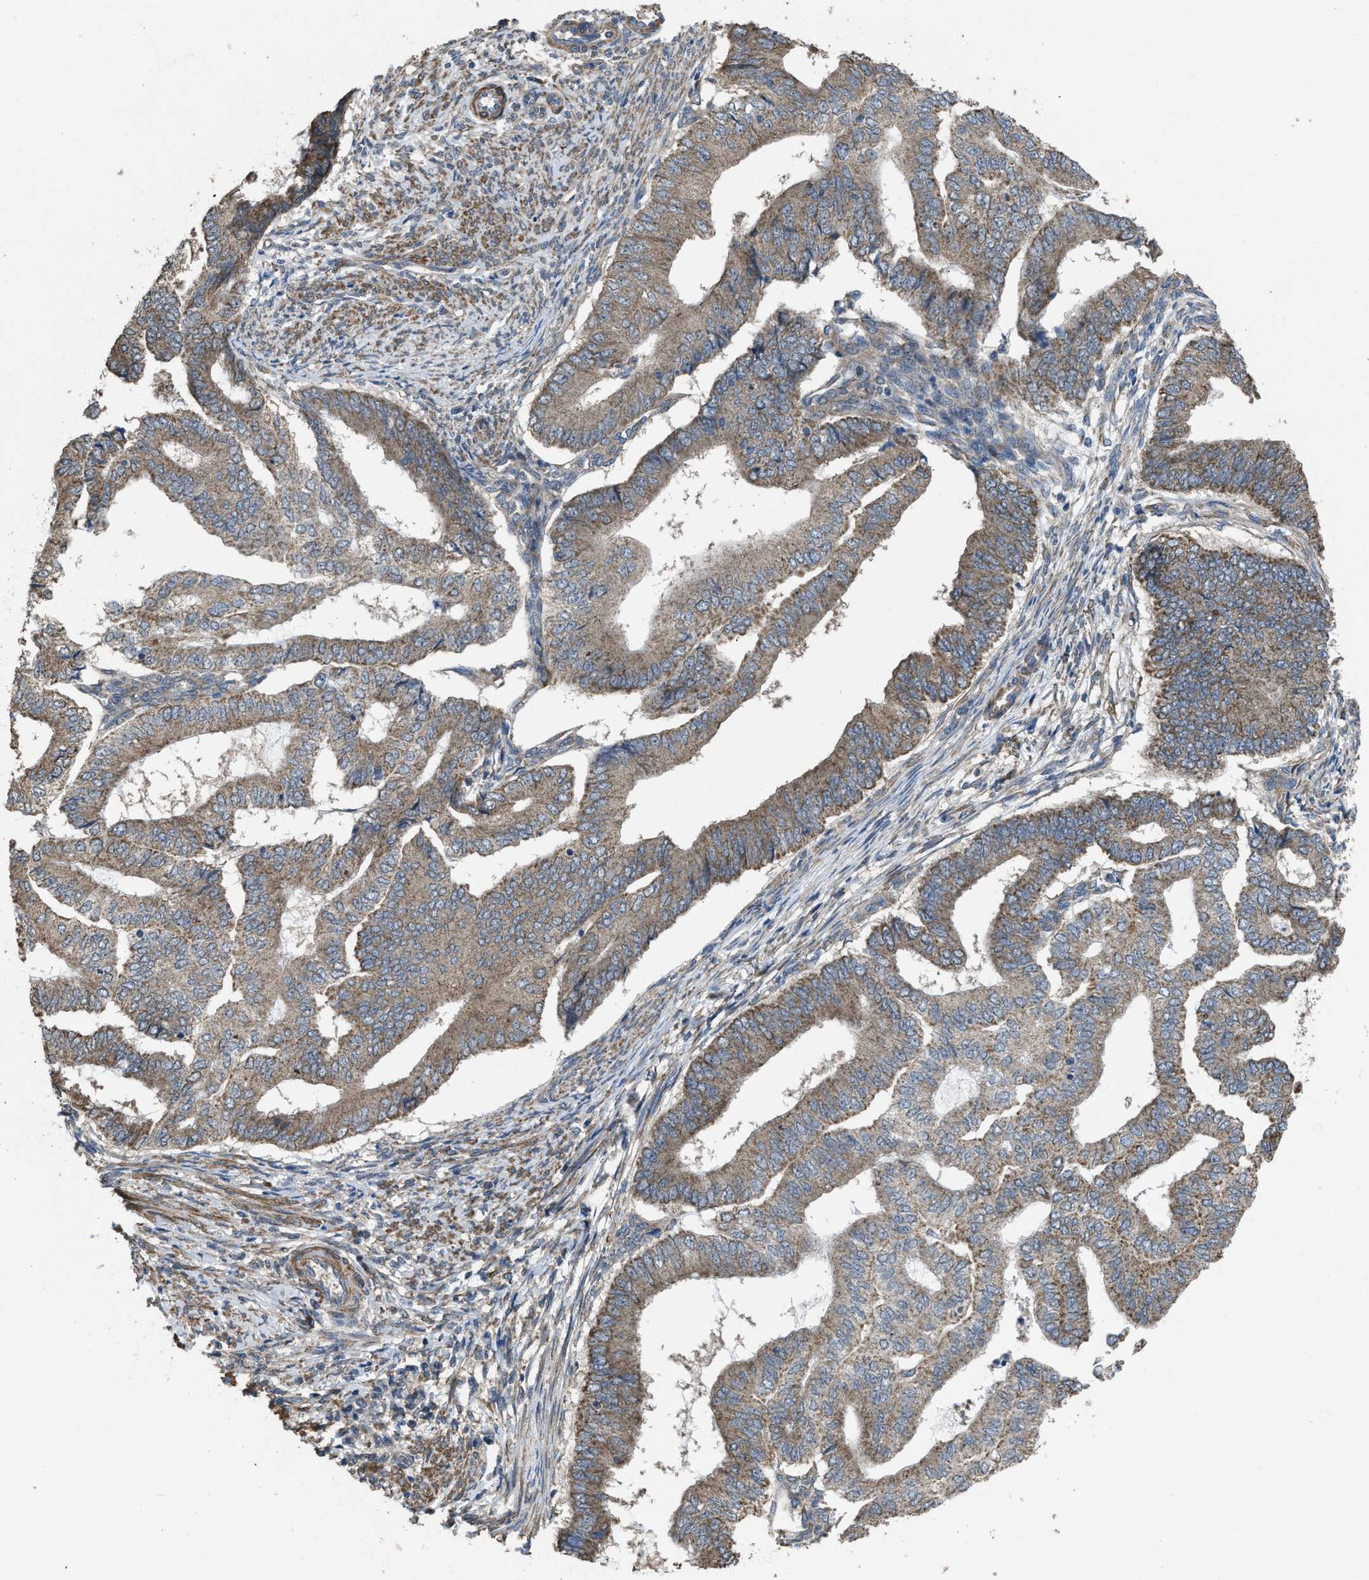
{"staining": {"intensity": "moderate", "quantity": ">75%", "location": "cytoplasmic/membranous"}, "tissue": "endometrial cancer", "cell_type": "Tumor cells", "image_type": "cancer", "snomed": [{"axis": "morphology", "description": "Polyp, NOS"}, {"axis": "morphology", "description": "Adenocarcinoma, NOS"}, {"axis": "morphology", "description": "Adenoma, NOS"}, {"axis": "topography", "description": "Endometrium"}], "caption": "The photomicrograph displays staining of adenocarcinoma (endometrial), revealing moderate cytoplasmic/membranous protein expression (brown color) within tumor cells. (Brightfield microscopy of DAB IHC at high magnification).", "gene": "ARL6", "patient": {"sex": "female", "age": 79}}